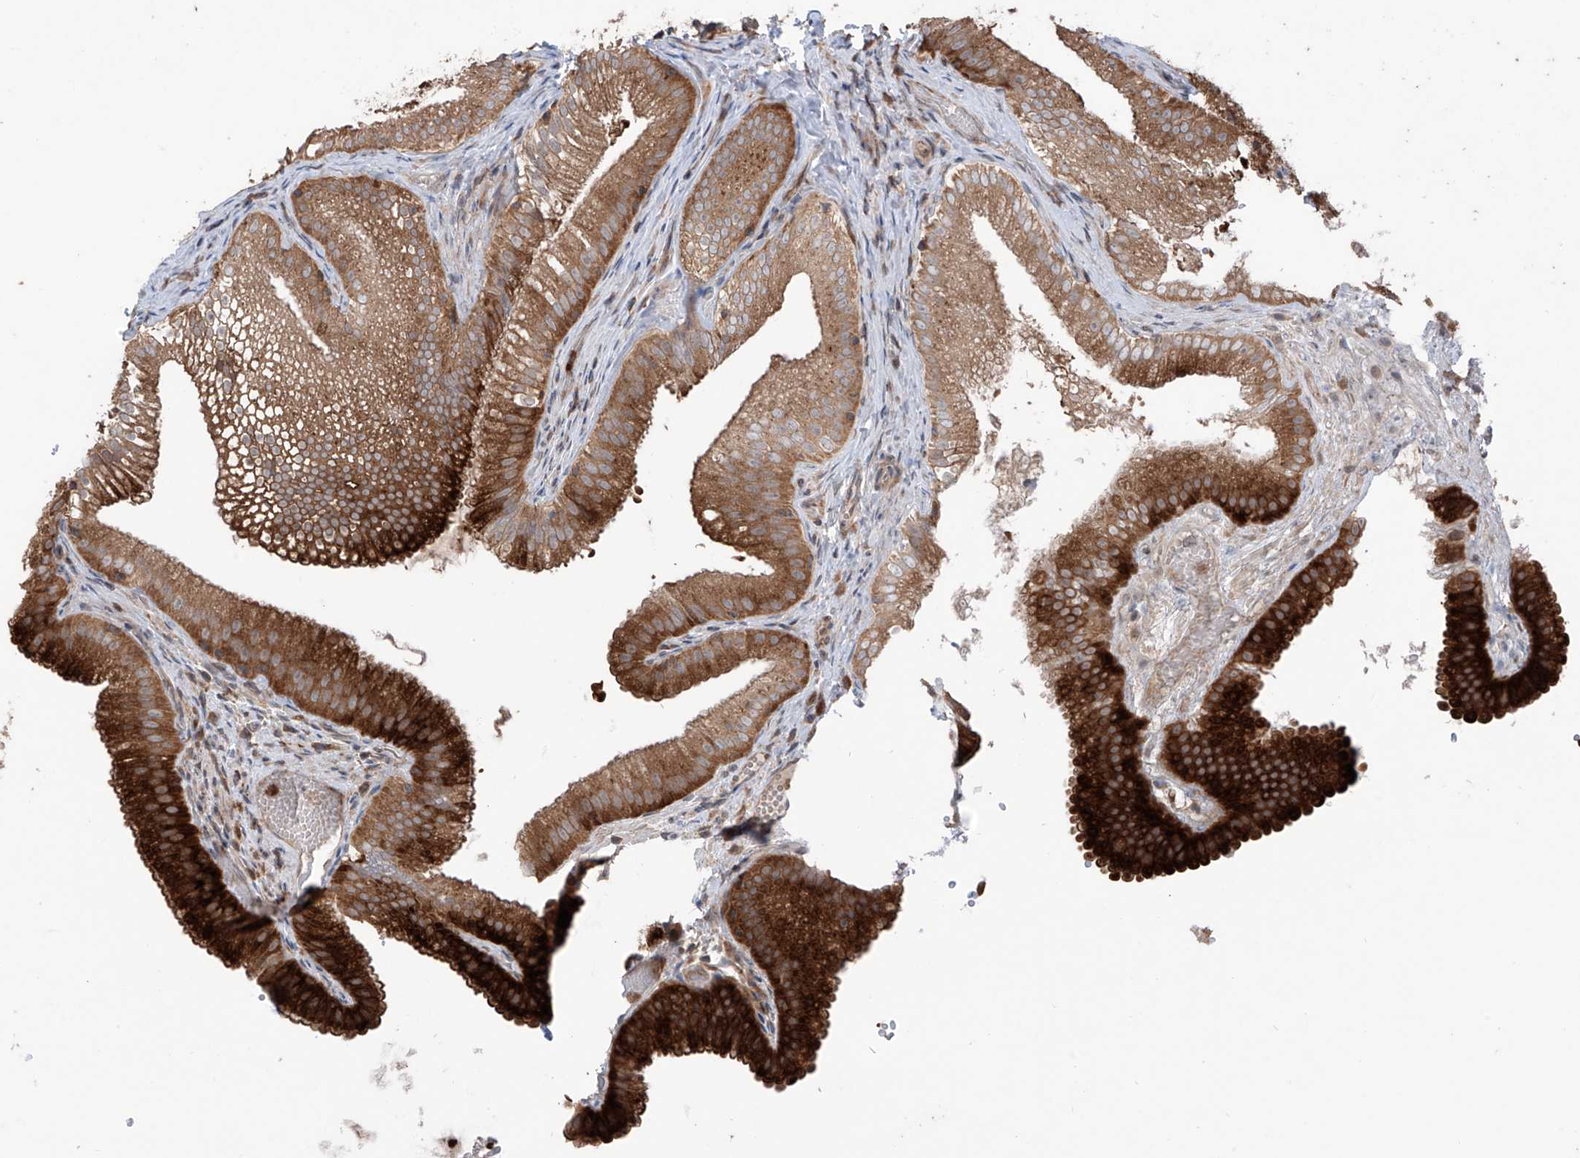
{"staining": {"intensity": "strong", "quantity": ">75%", "location": "cytoplasmic/membranous"}, "tissue": "gallbladder", "cell_type": "Glandular cells", "image_type": "normal", "snomed": [{"axis": "morphology", "description": "Normal tissue, NOS"}, {"axis": "topography", "description": "Gallbladder"}], "caption": "Protein expression analysis of benign human gallbladder reveals strong cytoplasmic/membranous positivity in about >75% of glandular cells.", "gene": "SAMD3", "patient": {"sex": "female", "age": 30}}